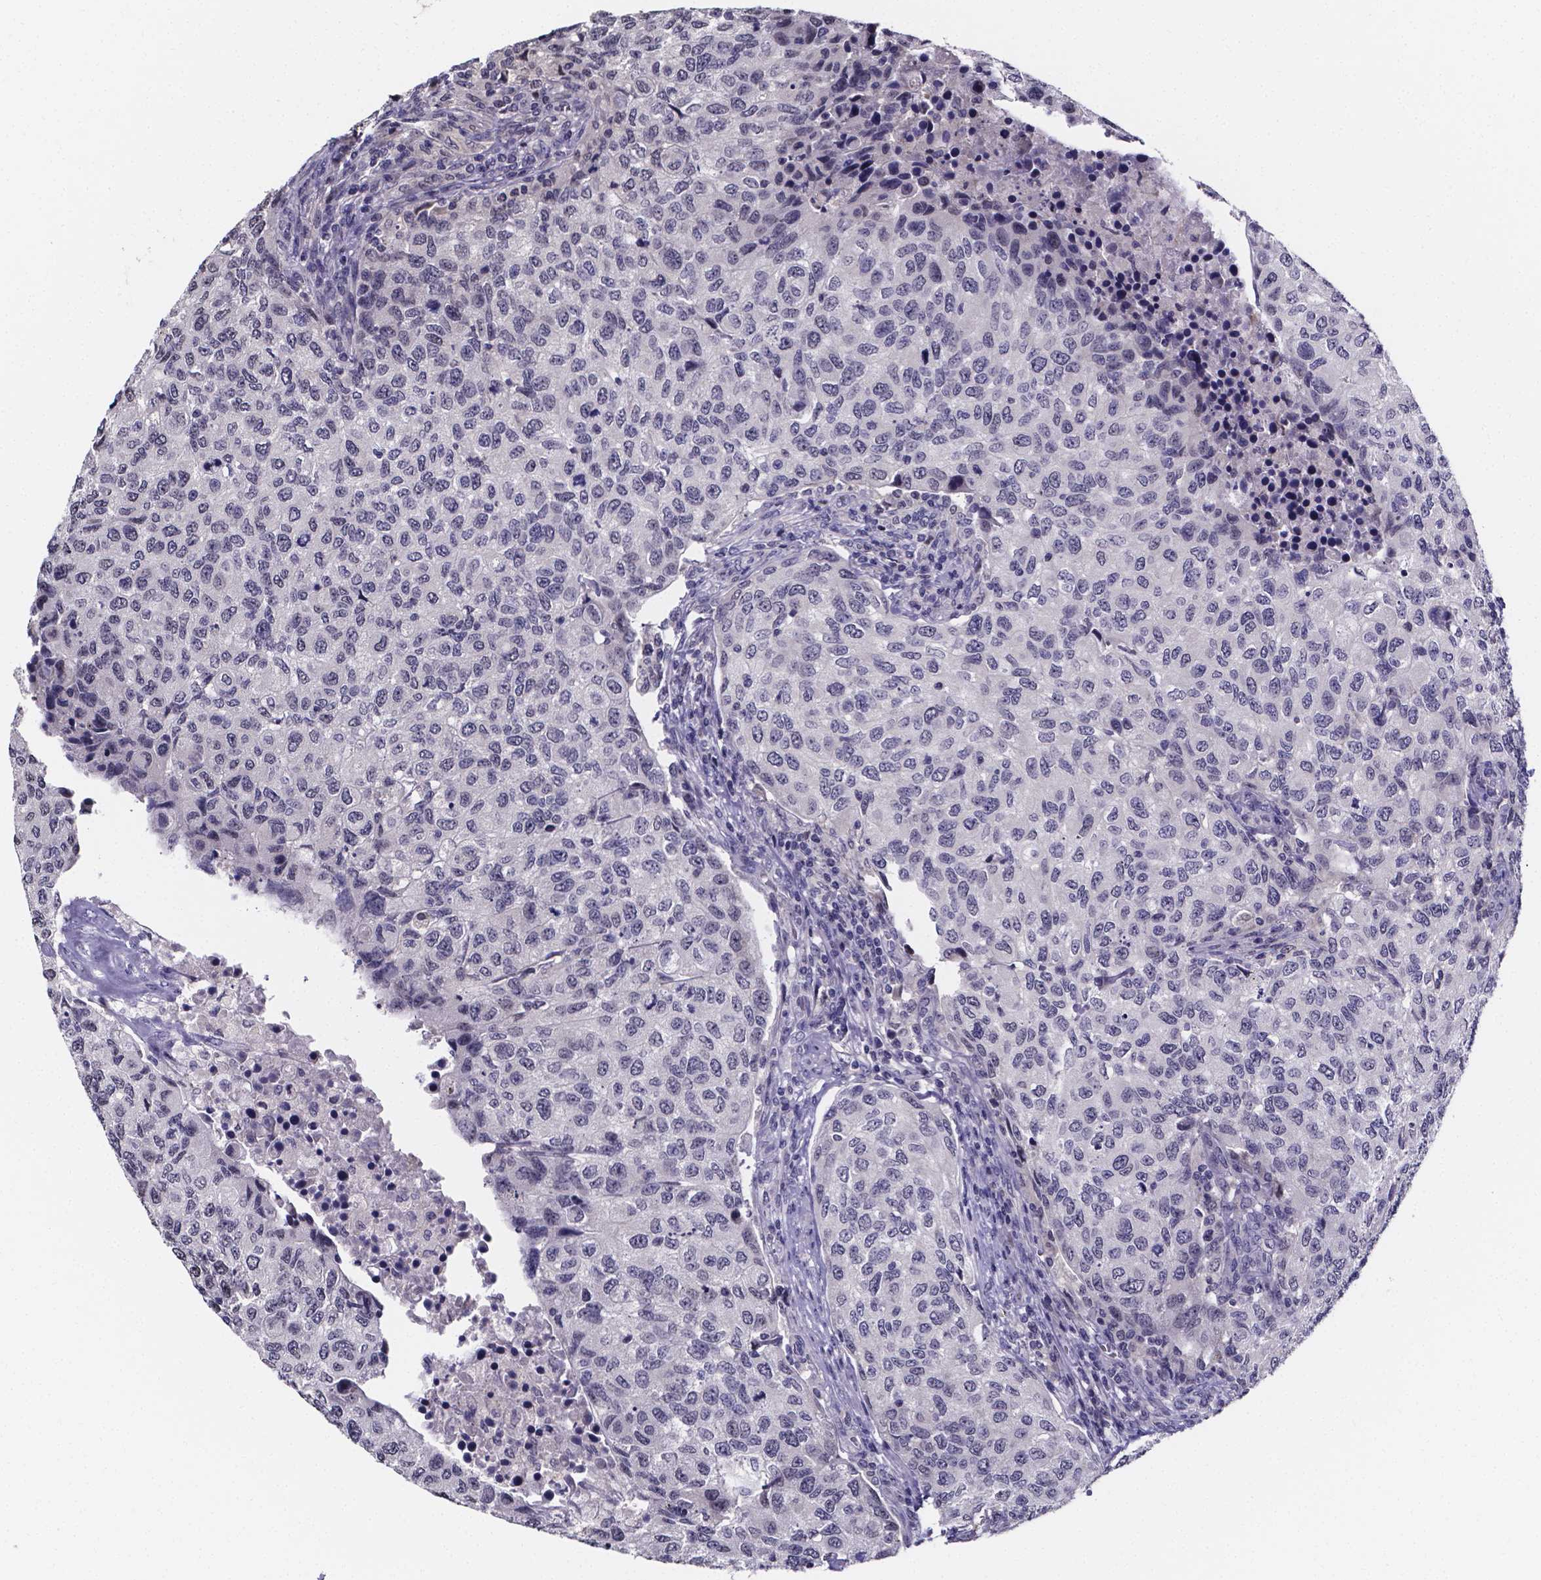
{"staining": {"intensity": "negative", "quantity": "none", "location": "none"}, "tissue": "urothelial cancer", "cell_type": "Tumor cells", "image_type": "cancer", "snomed": [{"axis": "morphology", "description": "Urothelial carcinoma, High grade"}, {"axis": "topography", "description": "Urinary bladder"}], "caption": "This is a image of immunohistochemistry staining of urothelial carcinoma (high-grade), which shows no expression in tumor cells.", "gene": "IZUMO1", "patient": {"sex": "female", "age": 78}}